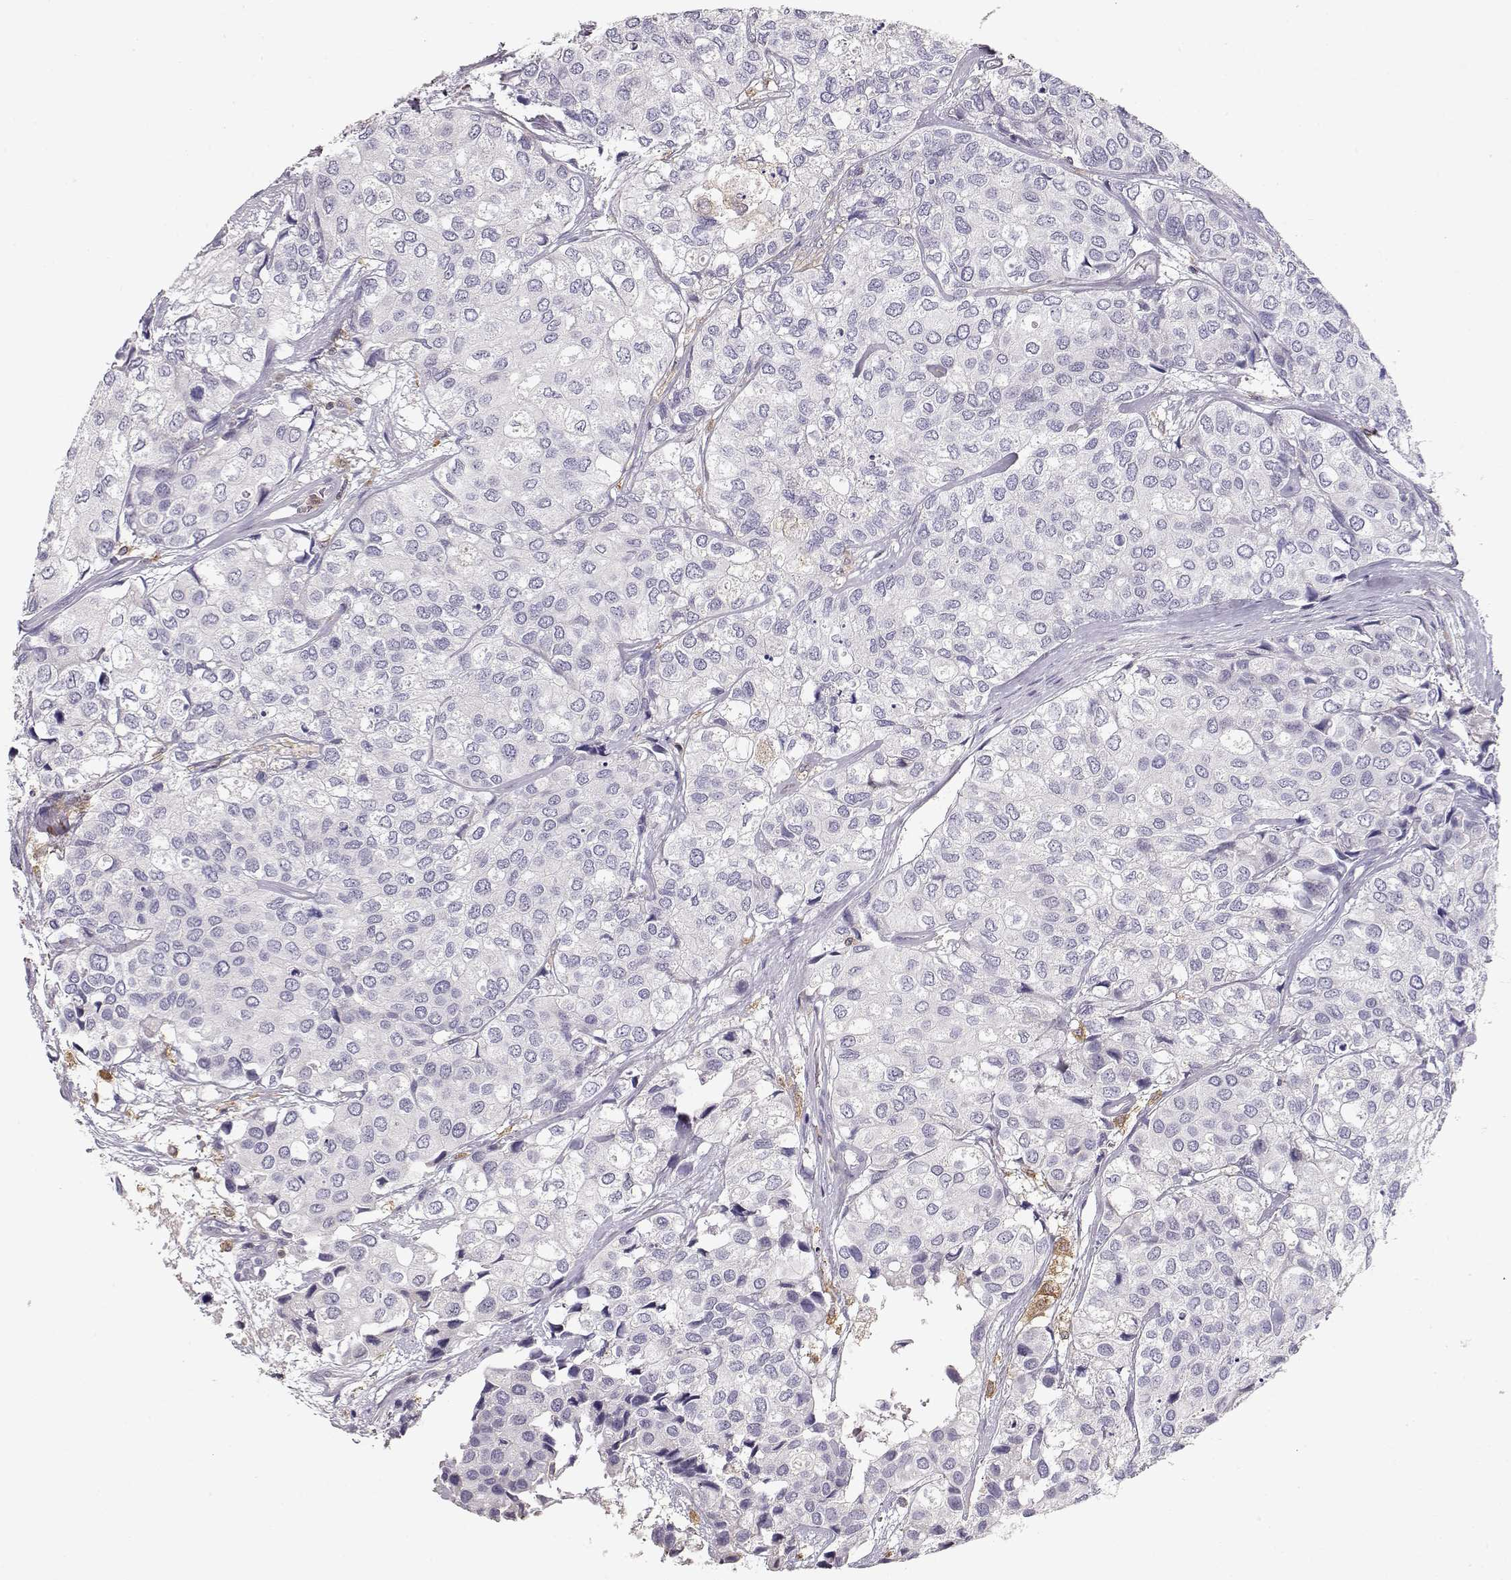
{"staining": {"intensity": "negative", "quantity": "none", "location": "none"}, "tissue": "urothelial cancer", "cell_type": "Tumor cells", "image_type": "cancer", "snomed": [{"axis": "morphology", "description": "Urothelial carcinoma, High grade"}, {"axis": "topography", "description": "Urinary bladder"}], "caption": "Immunohistochemistry image of urothelial cancer stained for a protein (brown), which exhibits no expression in tumor cells.", "gene": "VAV1", "patient": {"sex": "male", "age": 73}}